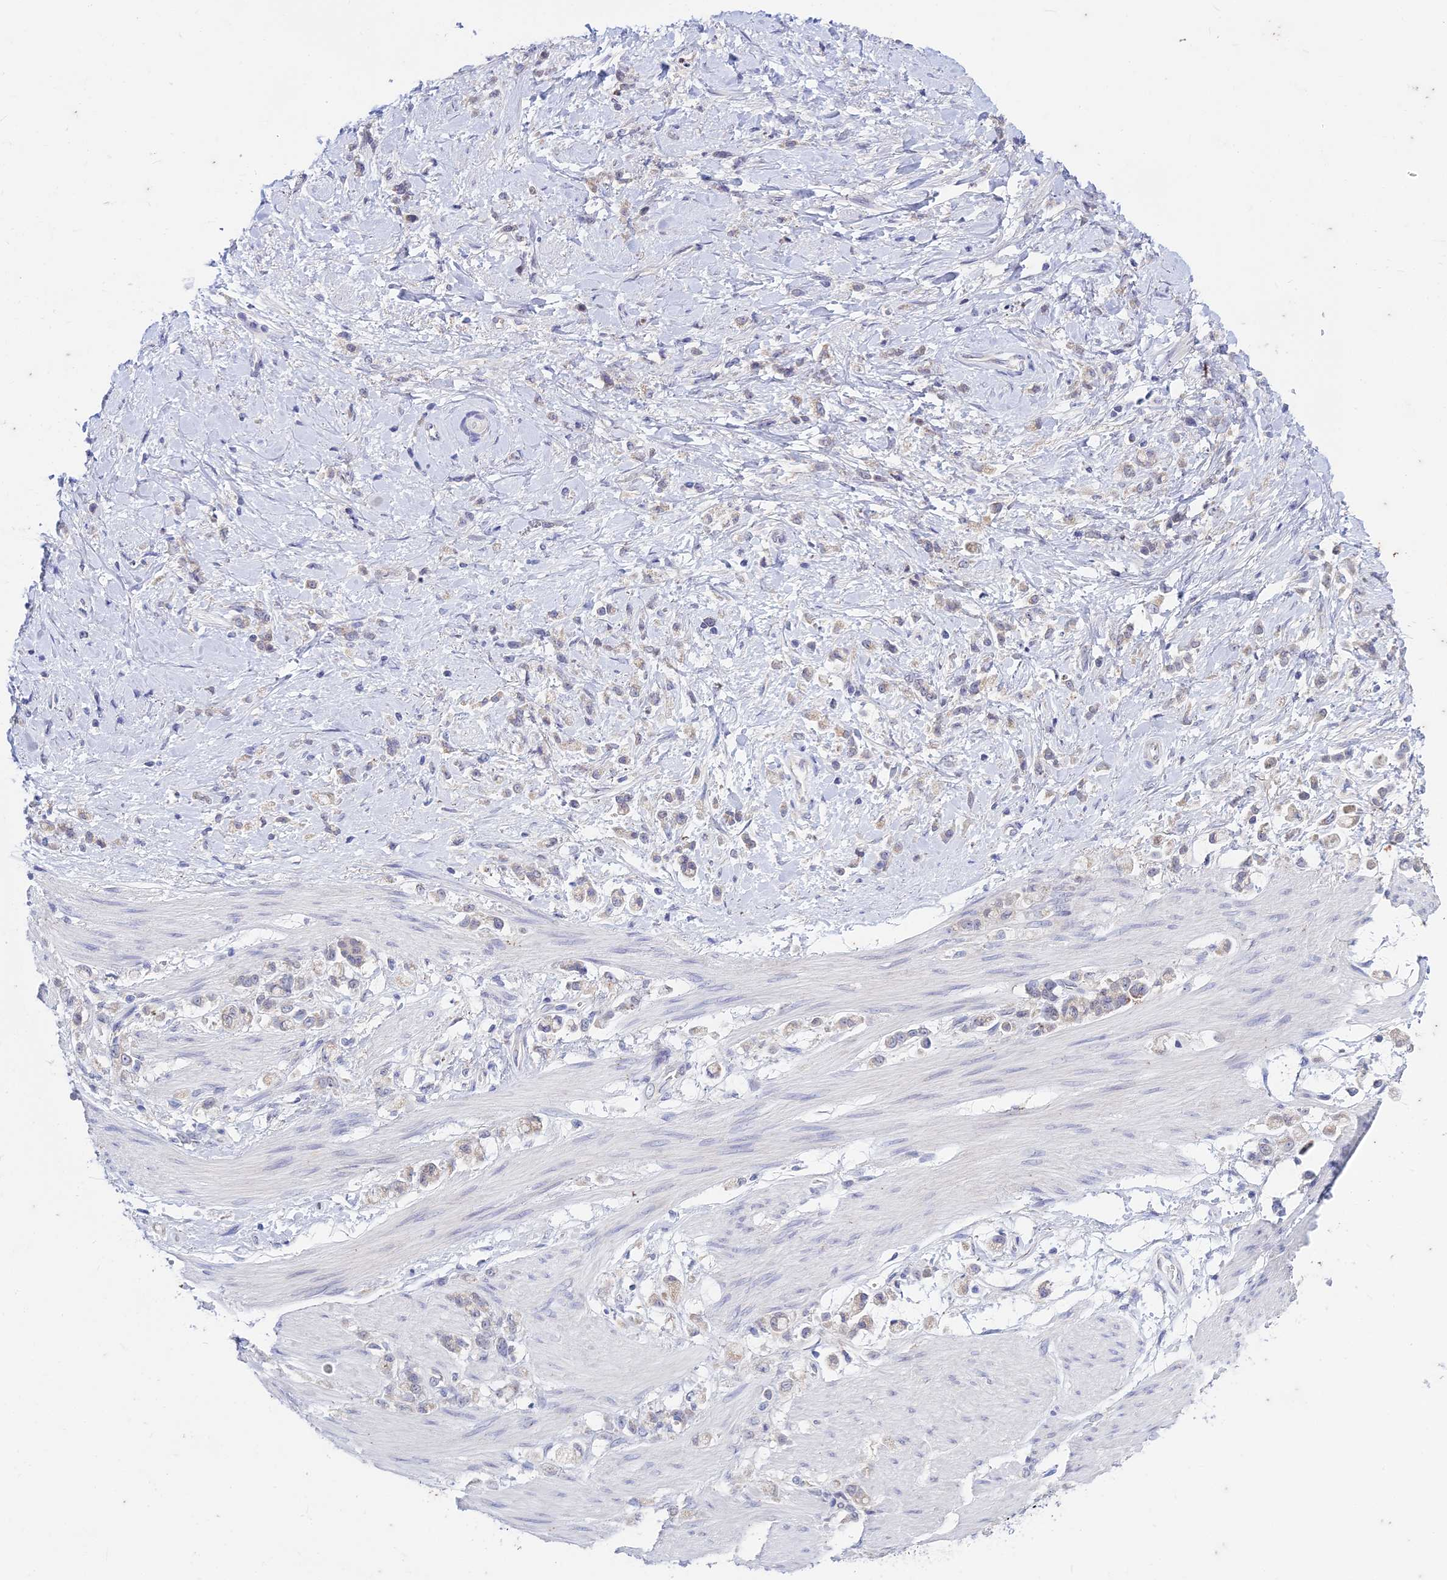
{"staining": {"intensity": "weak", "quantity": "<25%", "location": "cytoplasmic/membranous"}, "tissue": "stomach cancer", "cell_type": "Tumor cells", "image_type": "cancer", "snomed": [{"axis": "morphology", "description": "Adenocarcinoma, NOS"}, {"axis": "topography", "description": "Stomach"}], "caption": "High power microscopy photomicrograph of an IHC photomicrograph of stomach cancer, revealing no significant staining in tumor cells.", "gene": "EEF2KMT", "patient": {"sex": "female", "age": 60}}